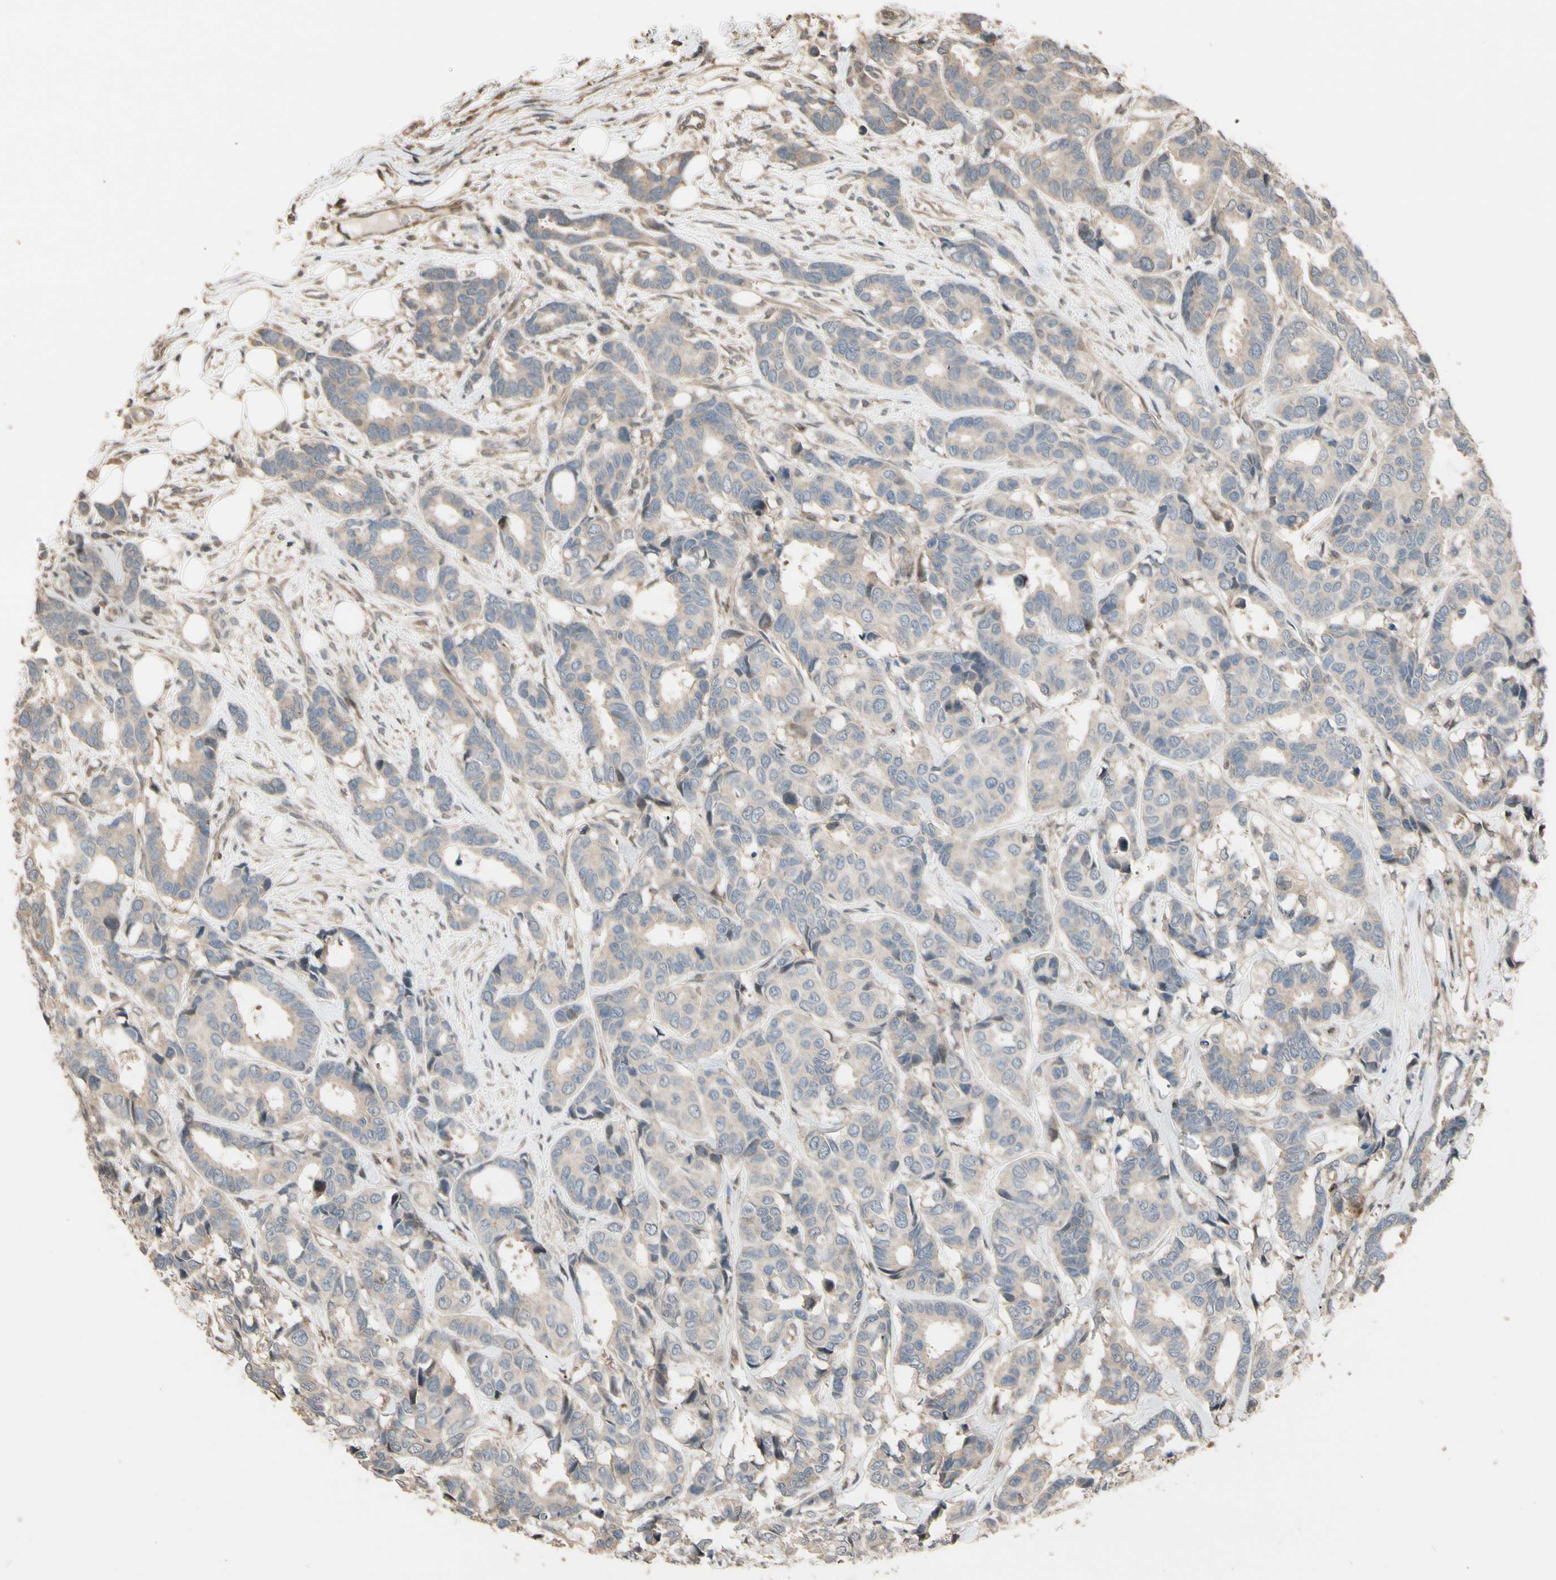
{"staining": {"intensity": "weak", "quantity": ">75%", "location": "cytoplasmic/membranous"}, "tissue": "breast cancer", "cell_type": "Tumor cells", "image_type": "cancer", "snomed": [{"axis": "morphology", "description": "Duct carcinoma"}, {"axis": "topography", "description": "Breast"}], "caption": "Protein expression analysis of breast intraductal carcinoma demonstrates weak cytoplasmic/membranous staining in about >75% of tumor cells.", "gene": "CSF1R", "patient": {"sex": "female", "age": 87}}